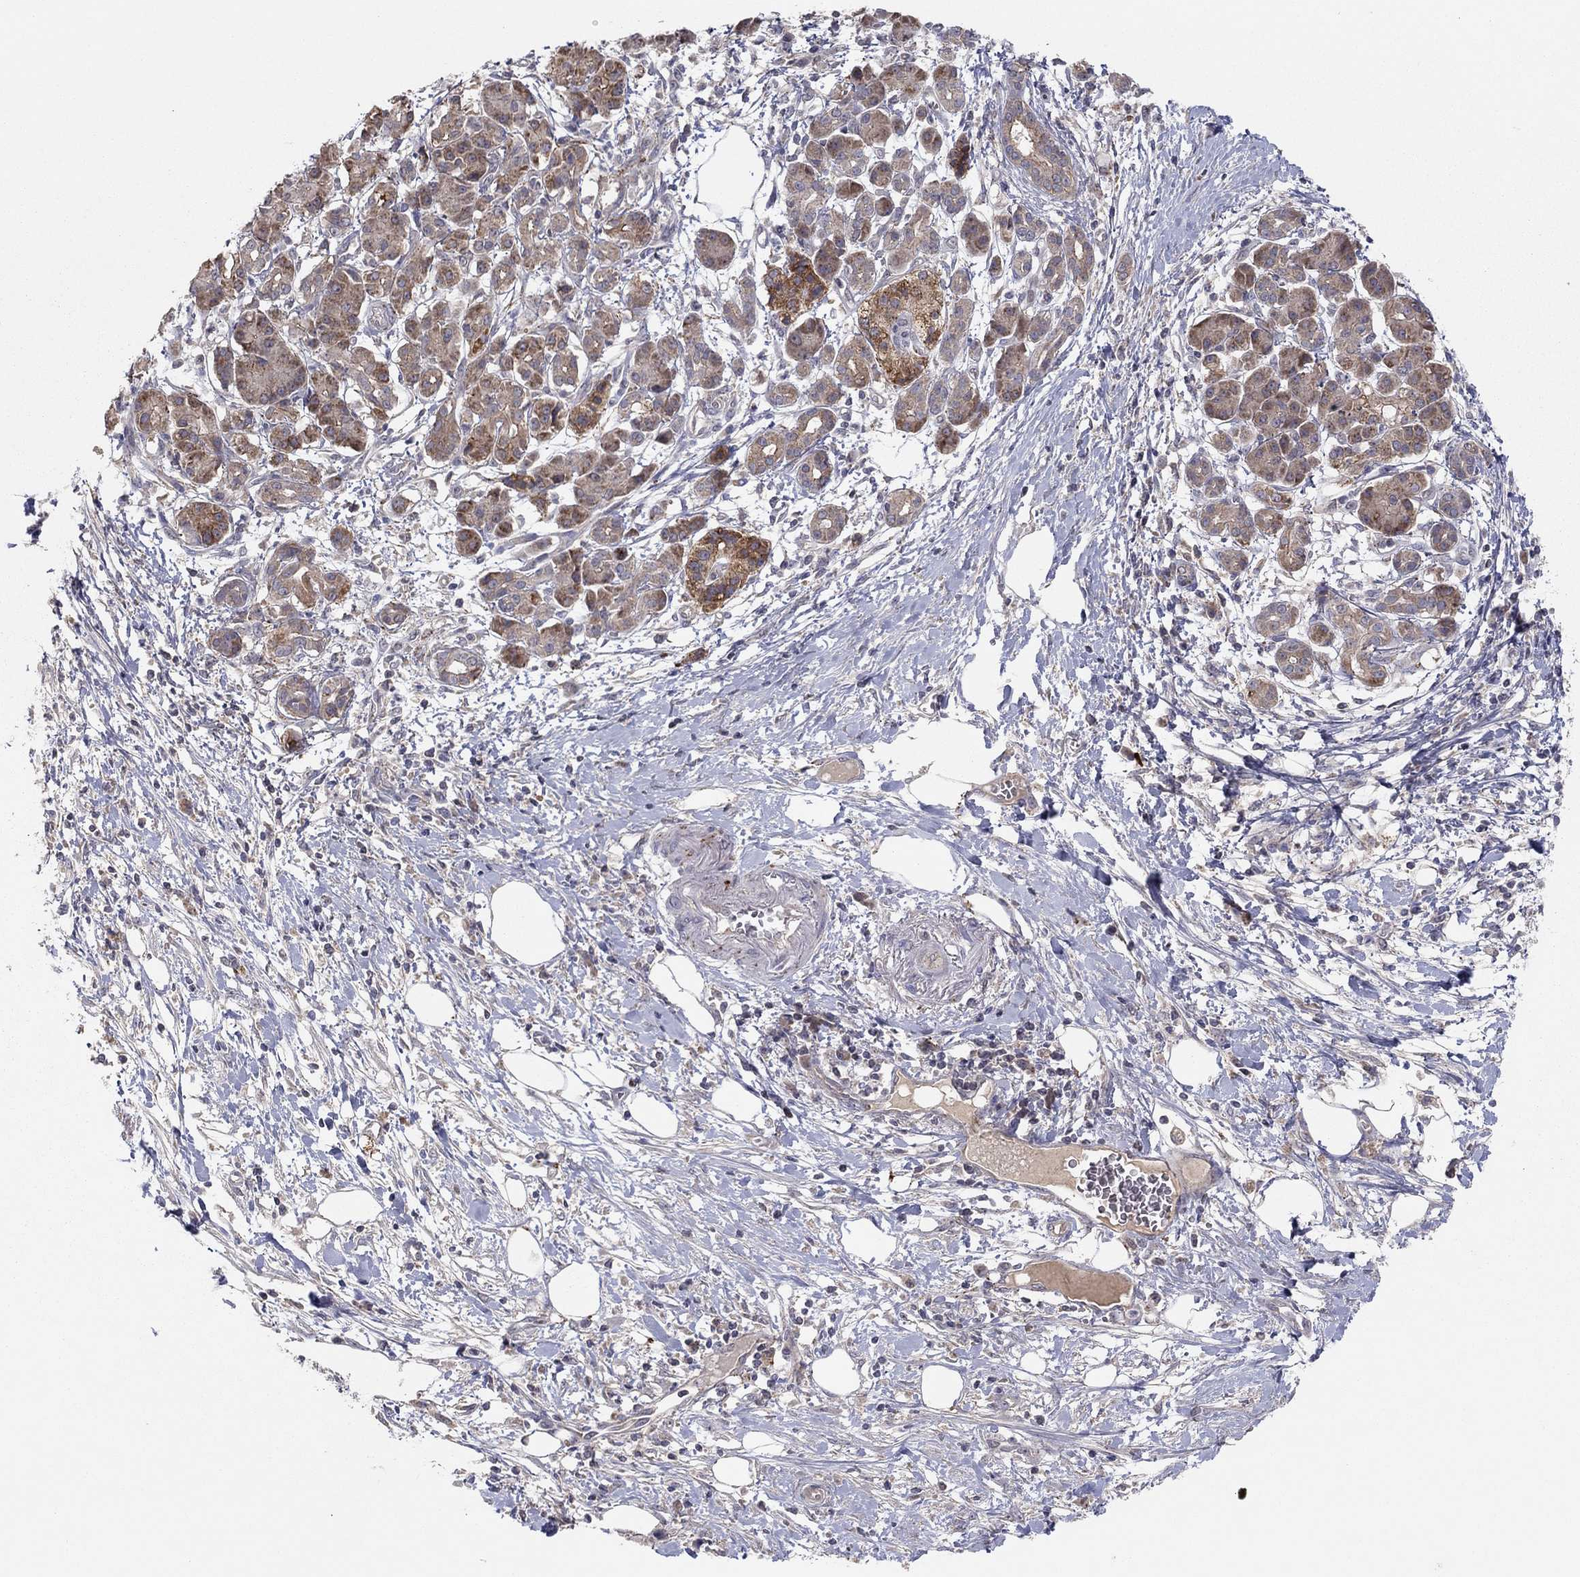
{"staining": {"intensity": "moderate", "quantity": ">75%", "location": "cytoplasmic/membranous"}, "tissue": "pancreatic cancer", "cell_type": "Tumor cells", "image_type": "cancer", "snomed": [{"axis": "morphology", "description": "Adenocarcinoma, NOS"}, {"axis": "topography", "description": "Pancreas"}], "caption": "Tumor cells display medium levels of moderate cytoplasmic/membranous positivity in approximately >75% of cells in pancreatic adenocarcinoma. The protein of interest is stained brown, and the nuclei are stained in blue (DAB (3,3'-diaminobenzidine) IHC with brightfield microscopy, high magnification).", "gene": "CRACDL", "patient": {"sex": "male", "age": 72}}